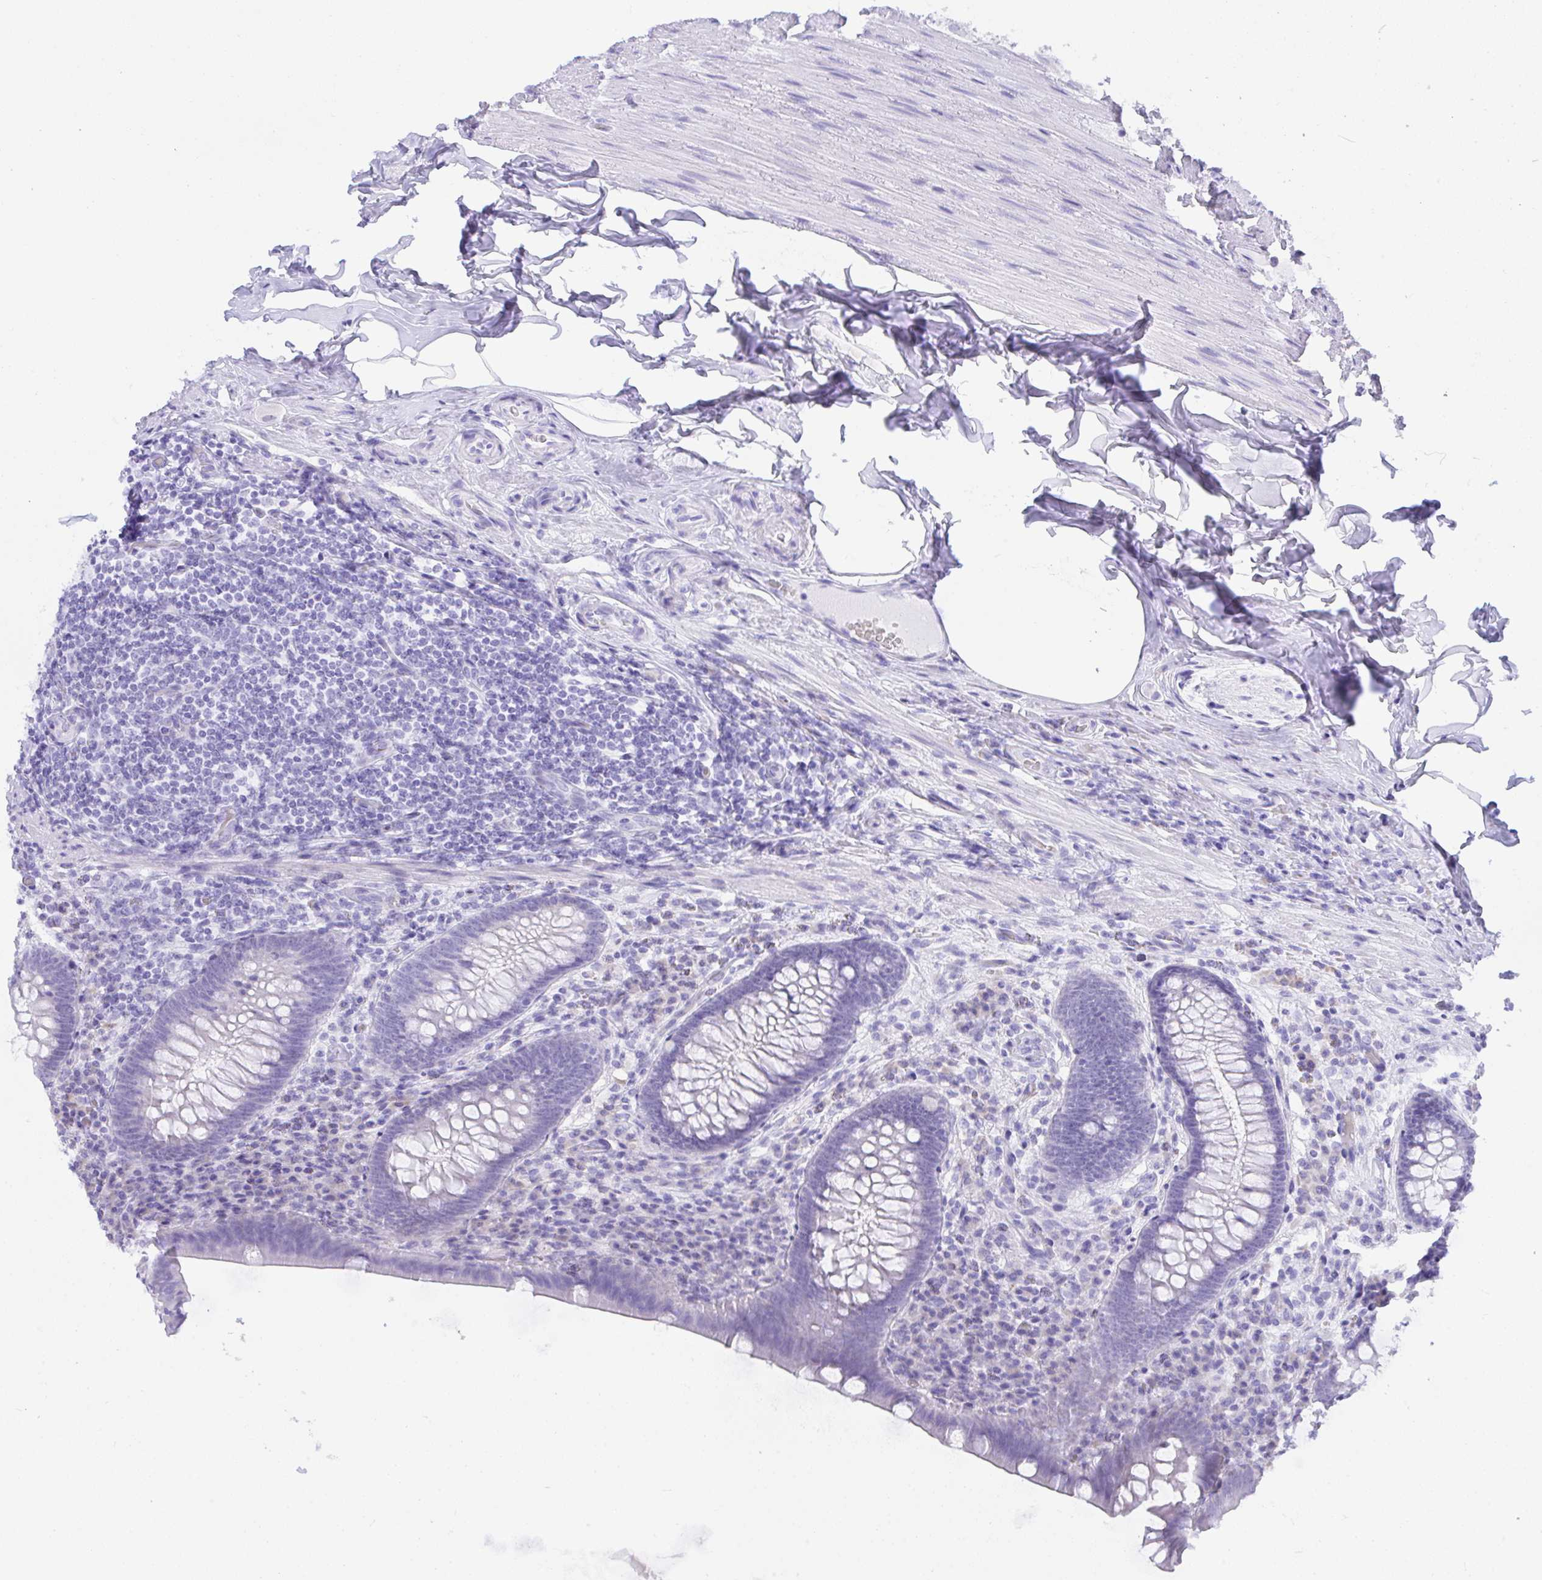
{"staining": {"intensity": "negative", "quantity": "none", "location": "none"}, "tissue": "appendix", "cell_type": "Glandular cells", "image_type": "normal", "snomed": [{"axis": "morphology", "description": "Normal tissue, NOS"}, {"axis": "topography", "description": "Appendix"}], "caption": "Immunohistochemistry (IHC) image of normal appendix: human appendix stained with DAB reveals no significant protein positivity in glandular cells.", "gene": "SEL1L2", "patient": {"sex": "male", "age": 71}}